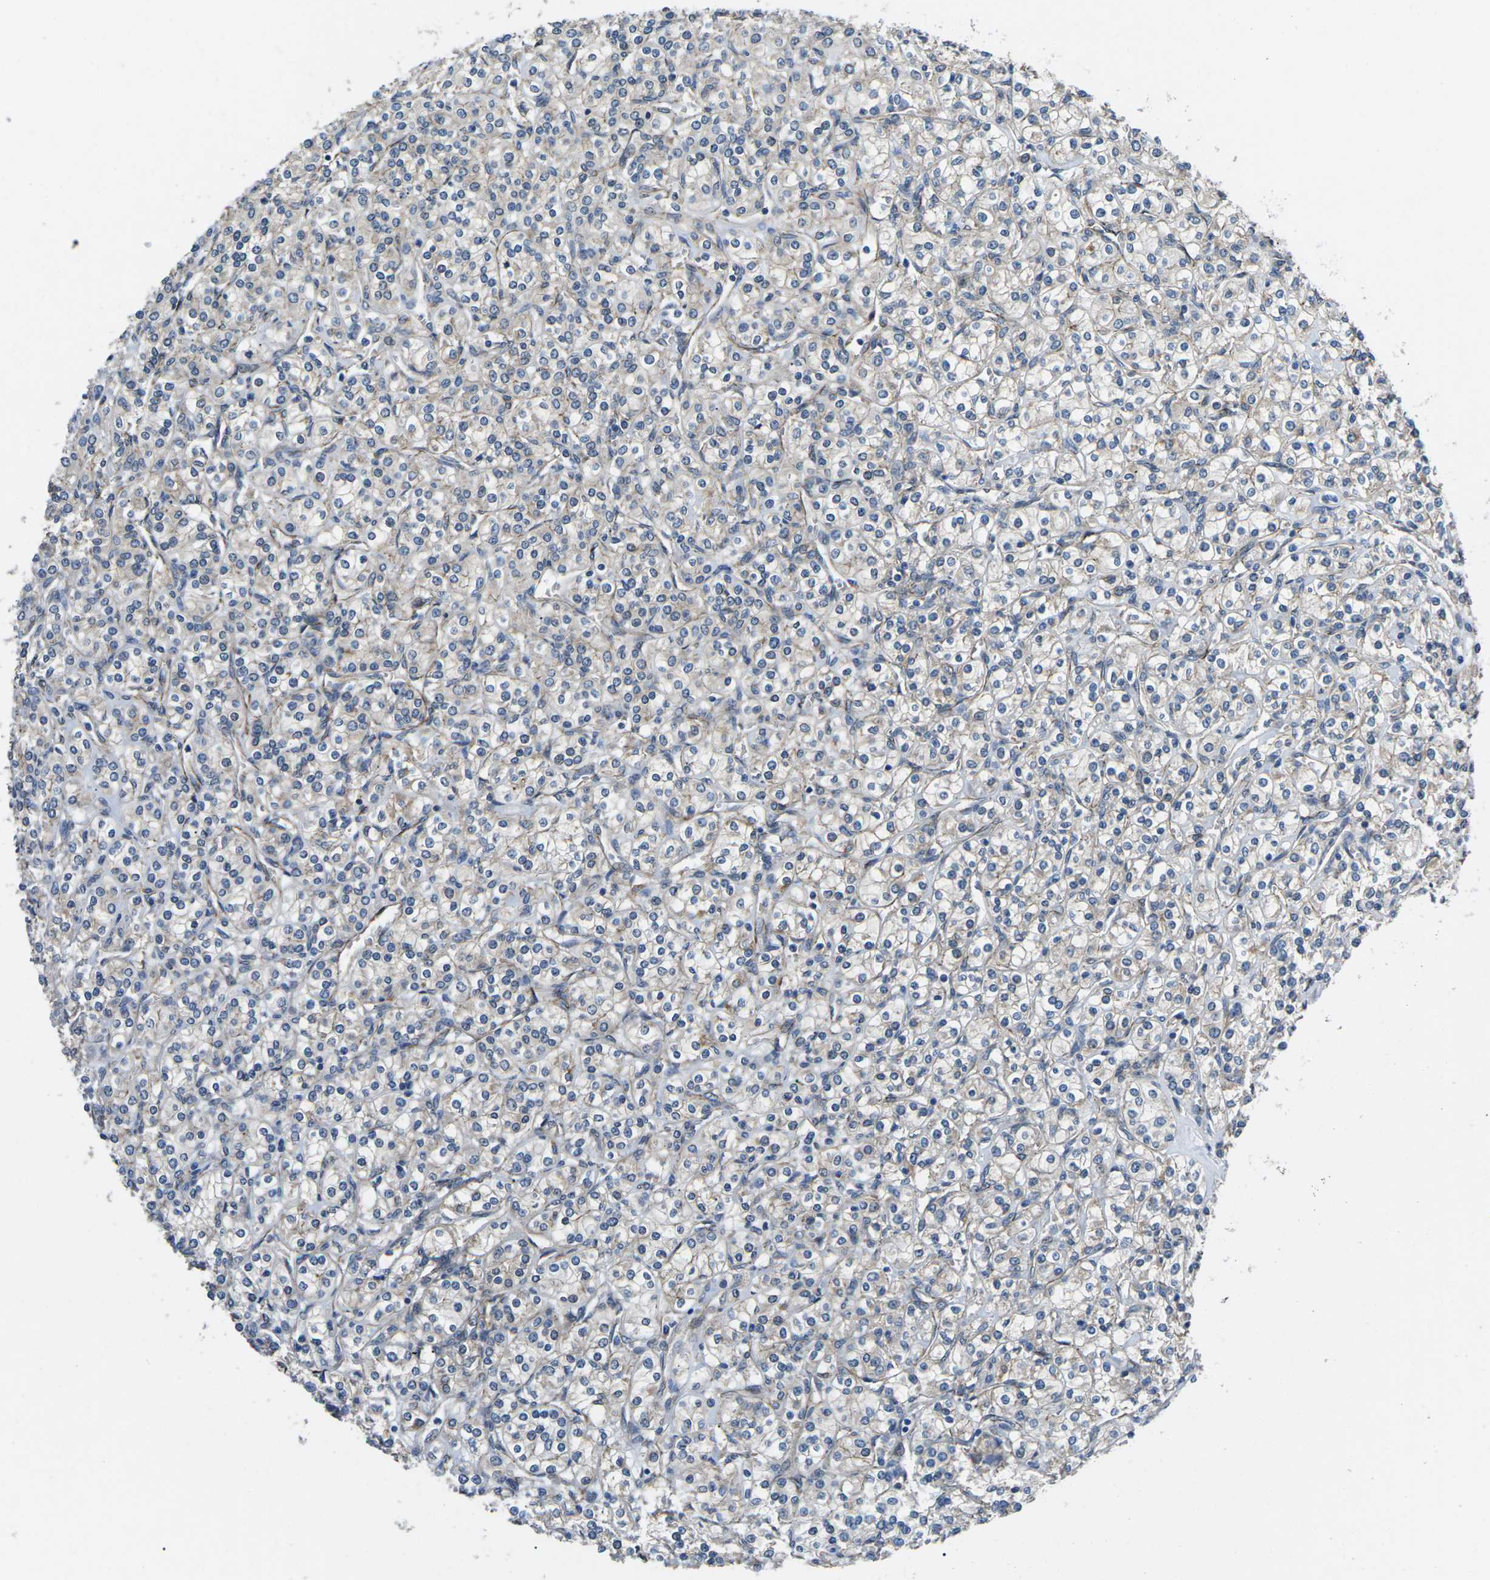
{"staining": {"intensity": "negative", "quantity": "none", "location": "none"}, "tissue": "renal cancer", "cell_type": "Tumor cells", "image_type": "cancer", "snomed": [{"axis": "morphology", "description": "Adenocarcinoma, NOS"}, {"axis": "topography", "description": "Kidney"}], "caption": "Tumor cells are negative for brown protein staining in renal cancer (adenocarcinoma).", "gene": "CTNND1", "patient": {"sex": "male", "age": 77}}